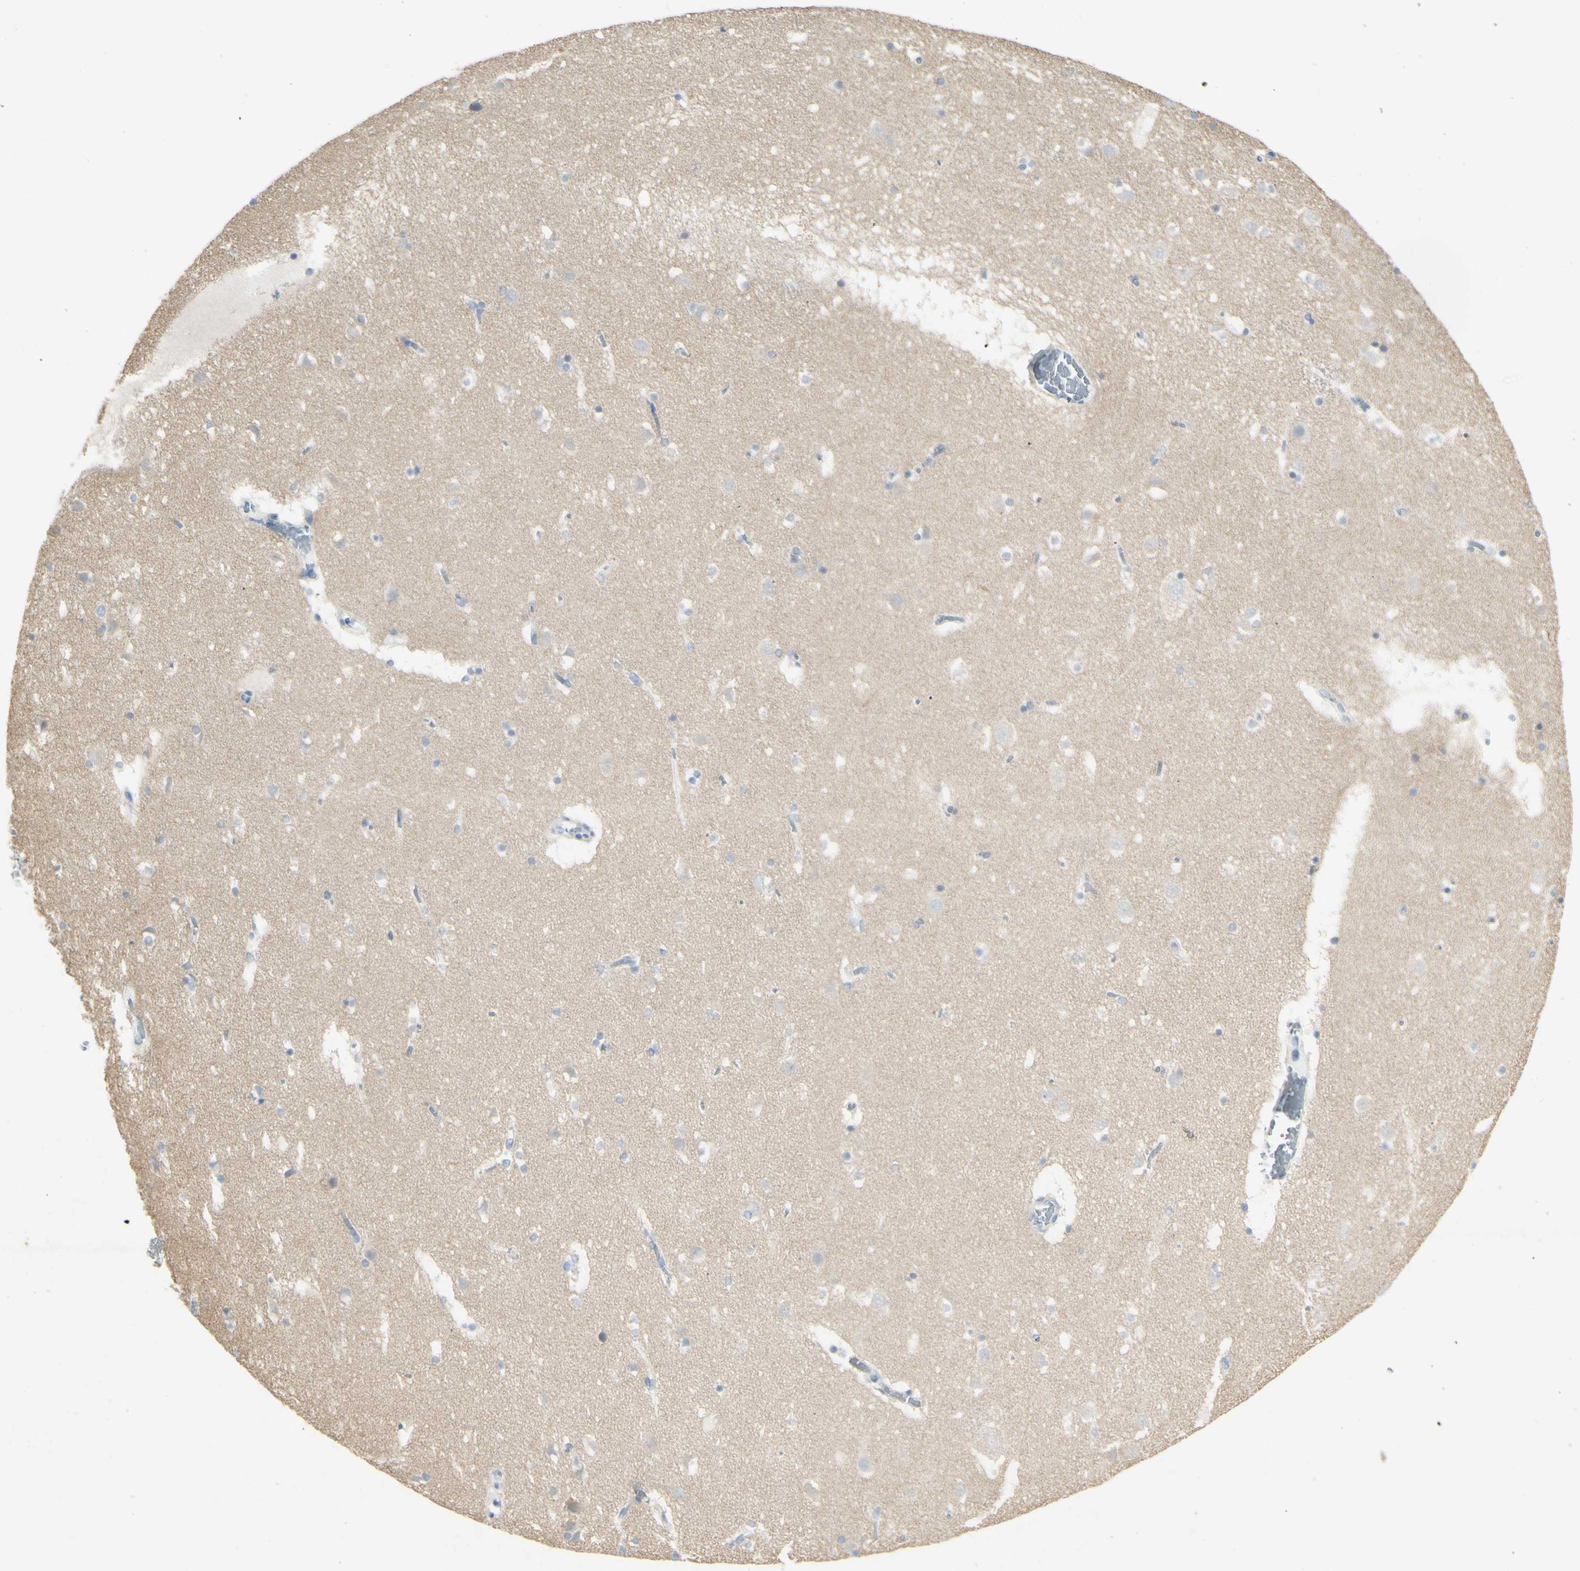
{"staining": {"intensity": "negative", "quantity": "none", "location": "none"}, "tissue": "caudate", "cell_type": "Glial cells", "image_type": "normal", "snomed": [{"axis": "morphology", "description": "Normal tissue, NOS"}, {"axis": "topography", "description": "Lateral ventricle wall"}], "caption": "Caudate stained for a protein using immunohistochemistry displays no expression glial cells.", "gene": "ATP6V1B1", "patient": {"sex": "male", "age": 45}}